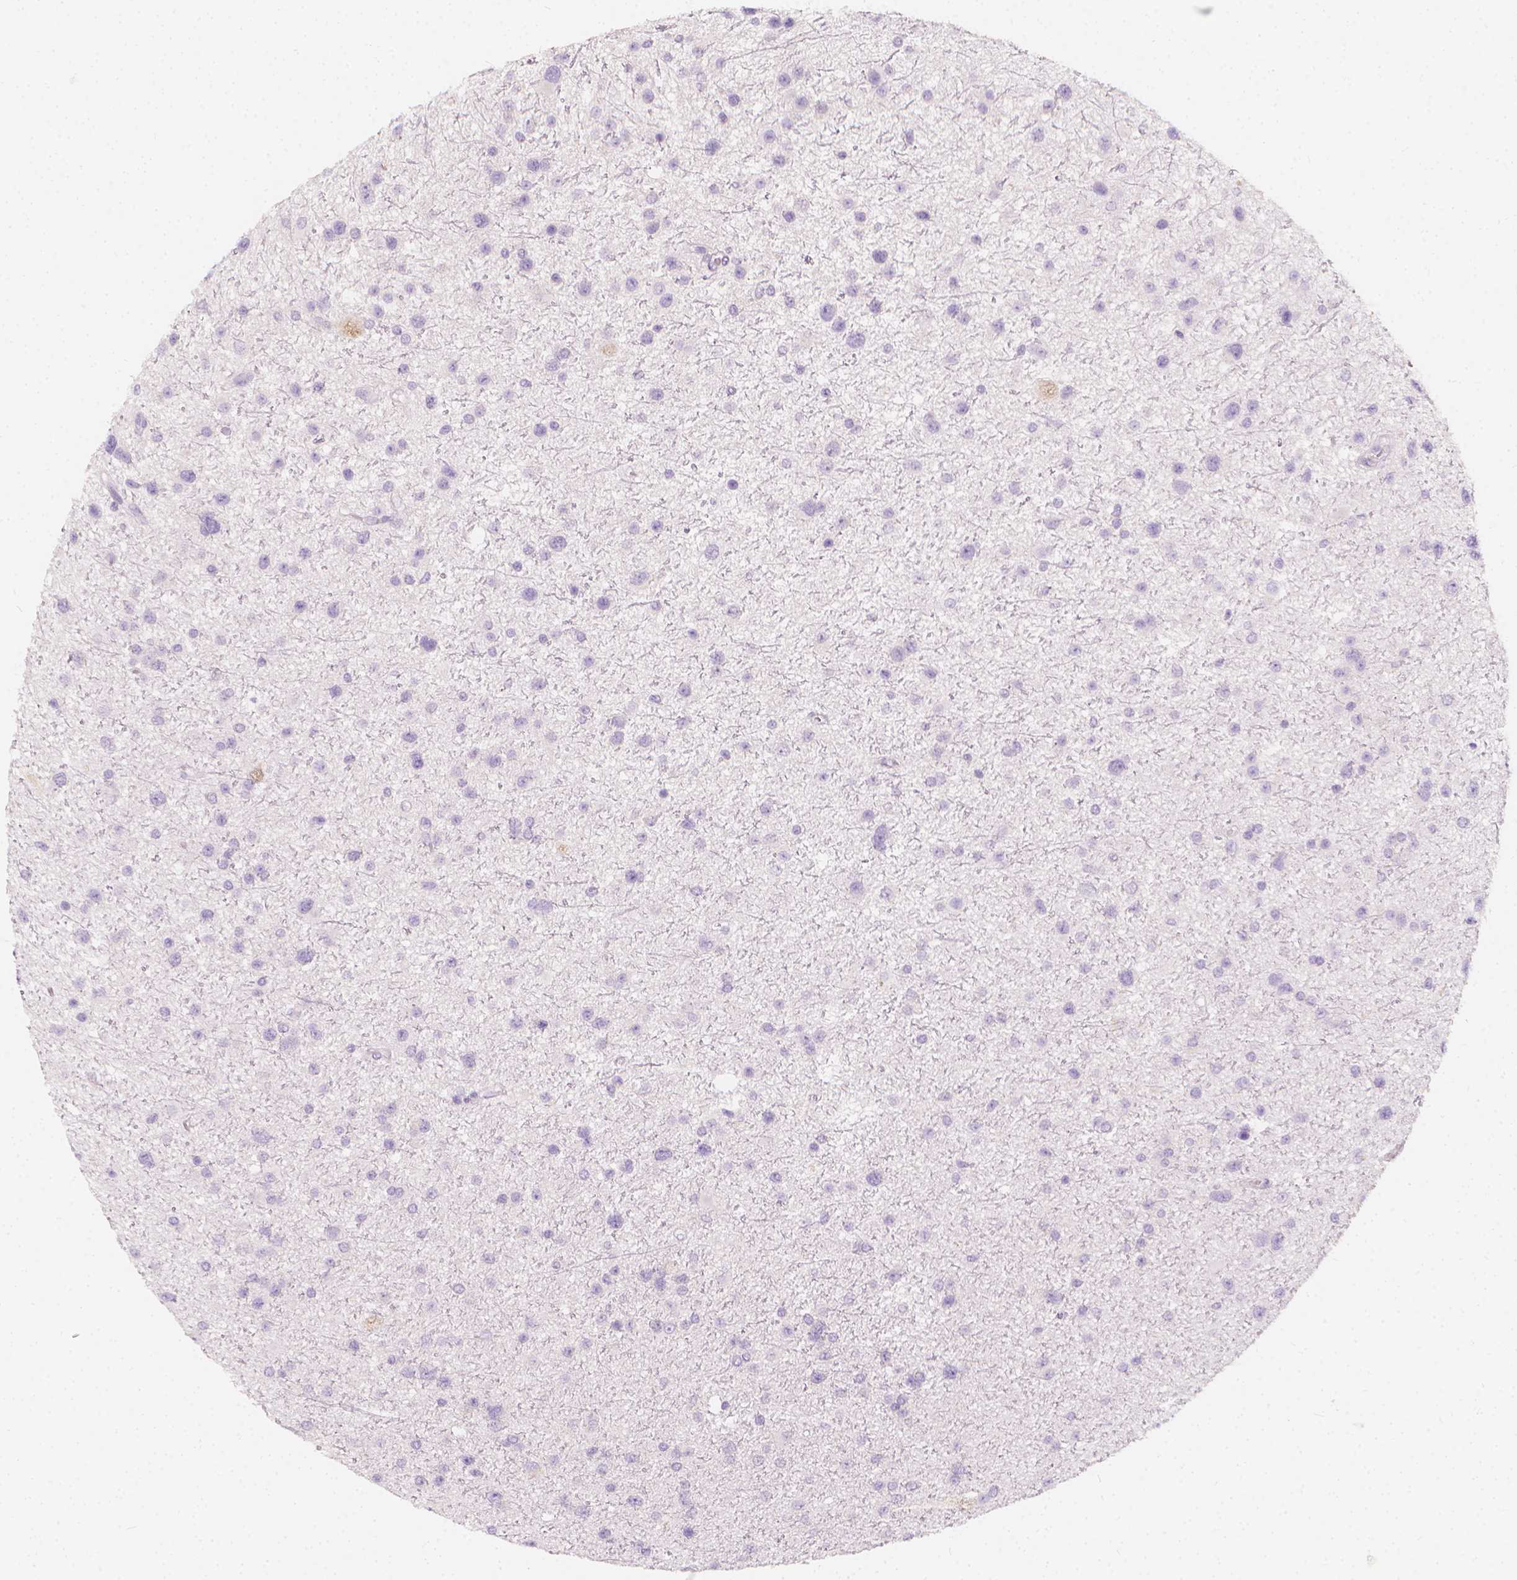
{"staining": {"intensity": "negative", "quantity": "none", "location": "none"}, "tissue": "glioma", "cell_type": "Tumor cells", "image_type": "cancer", "snomed": [{"axis": "morphology", "description": "Glioma, malignant, Low grade"}, {"axis": "topography", "description": "Brain"}], "caption": "Immunohistochemical staining of human low-grade glioma (malignant) shows no significant staining in tumor cells.", "gene": "RBFOX1", "patient": {"sex": "female", "age": 32}}